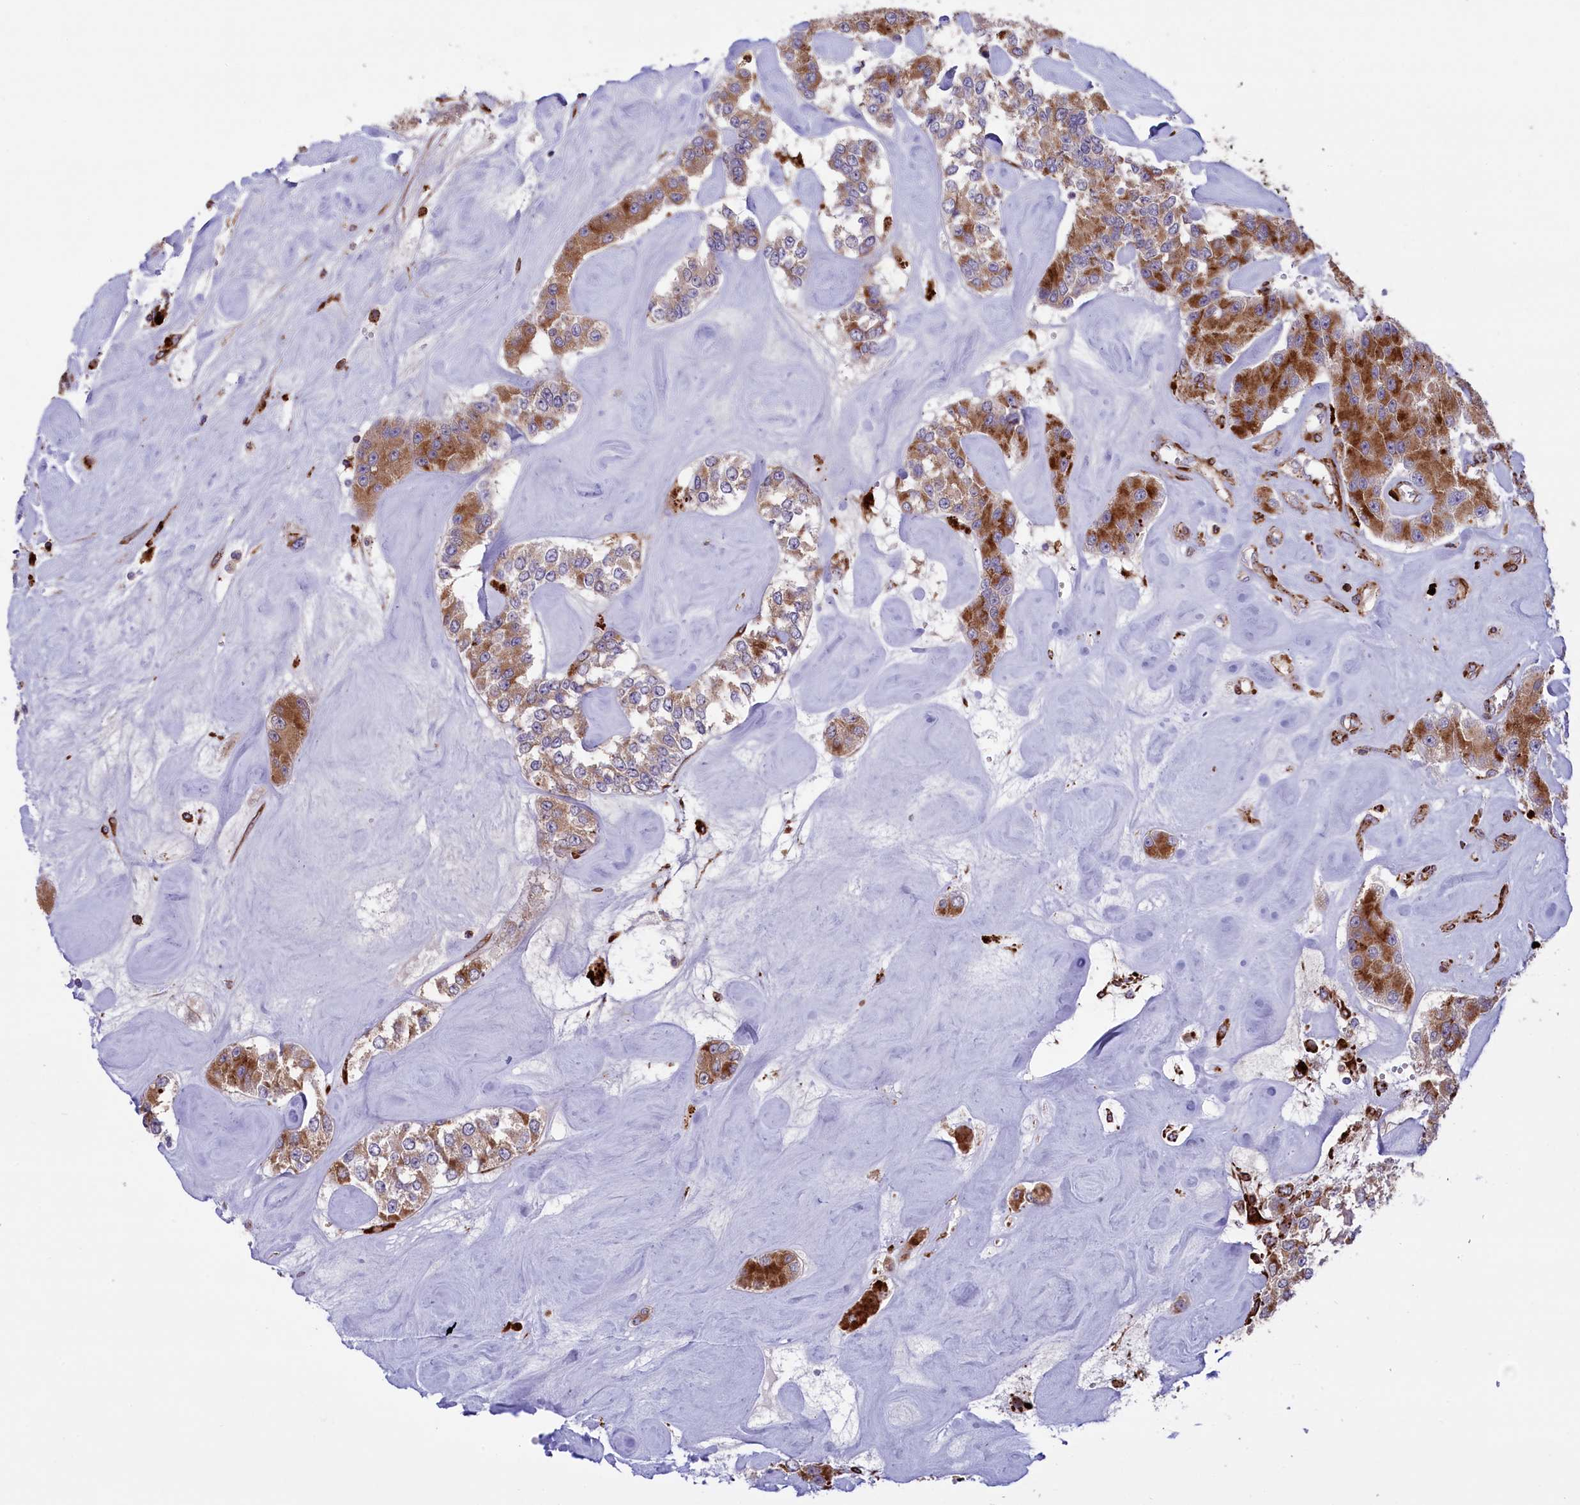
{"staining": {"intensity": "moderate", "quantity": ">75%", "location": "cytoplasmic/membranous"}, "tissue": "carcinoid", "cell_type": "Tumor cells", "image_type": "cancer", "snomed": [{"axis": "morphology", "description": "Carcinoid, malignant, NOS"}, {"axis": "topography", "description": "Pancreas"}], "caption": "Malignant carcinoid was stained to show a protein in brown. There is medium levels of moderate cytoplasmic/membranous staining in approximately >75% of tumor cells.", "gene": "MAN2B1", "patient": {"sex": "male", "age": 41}}